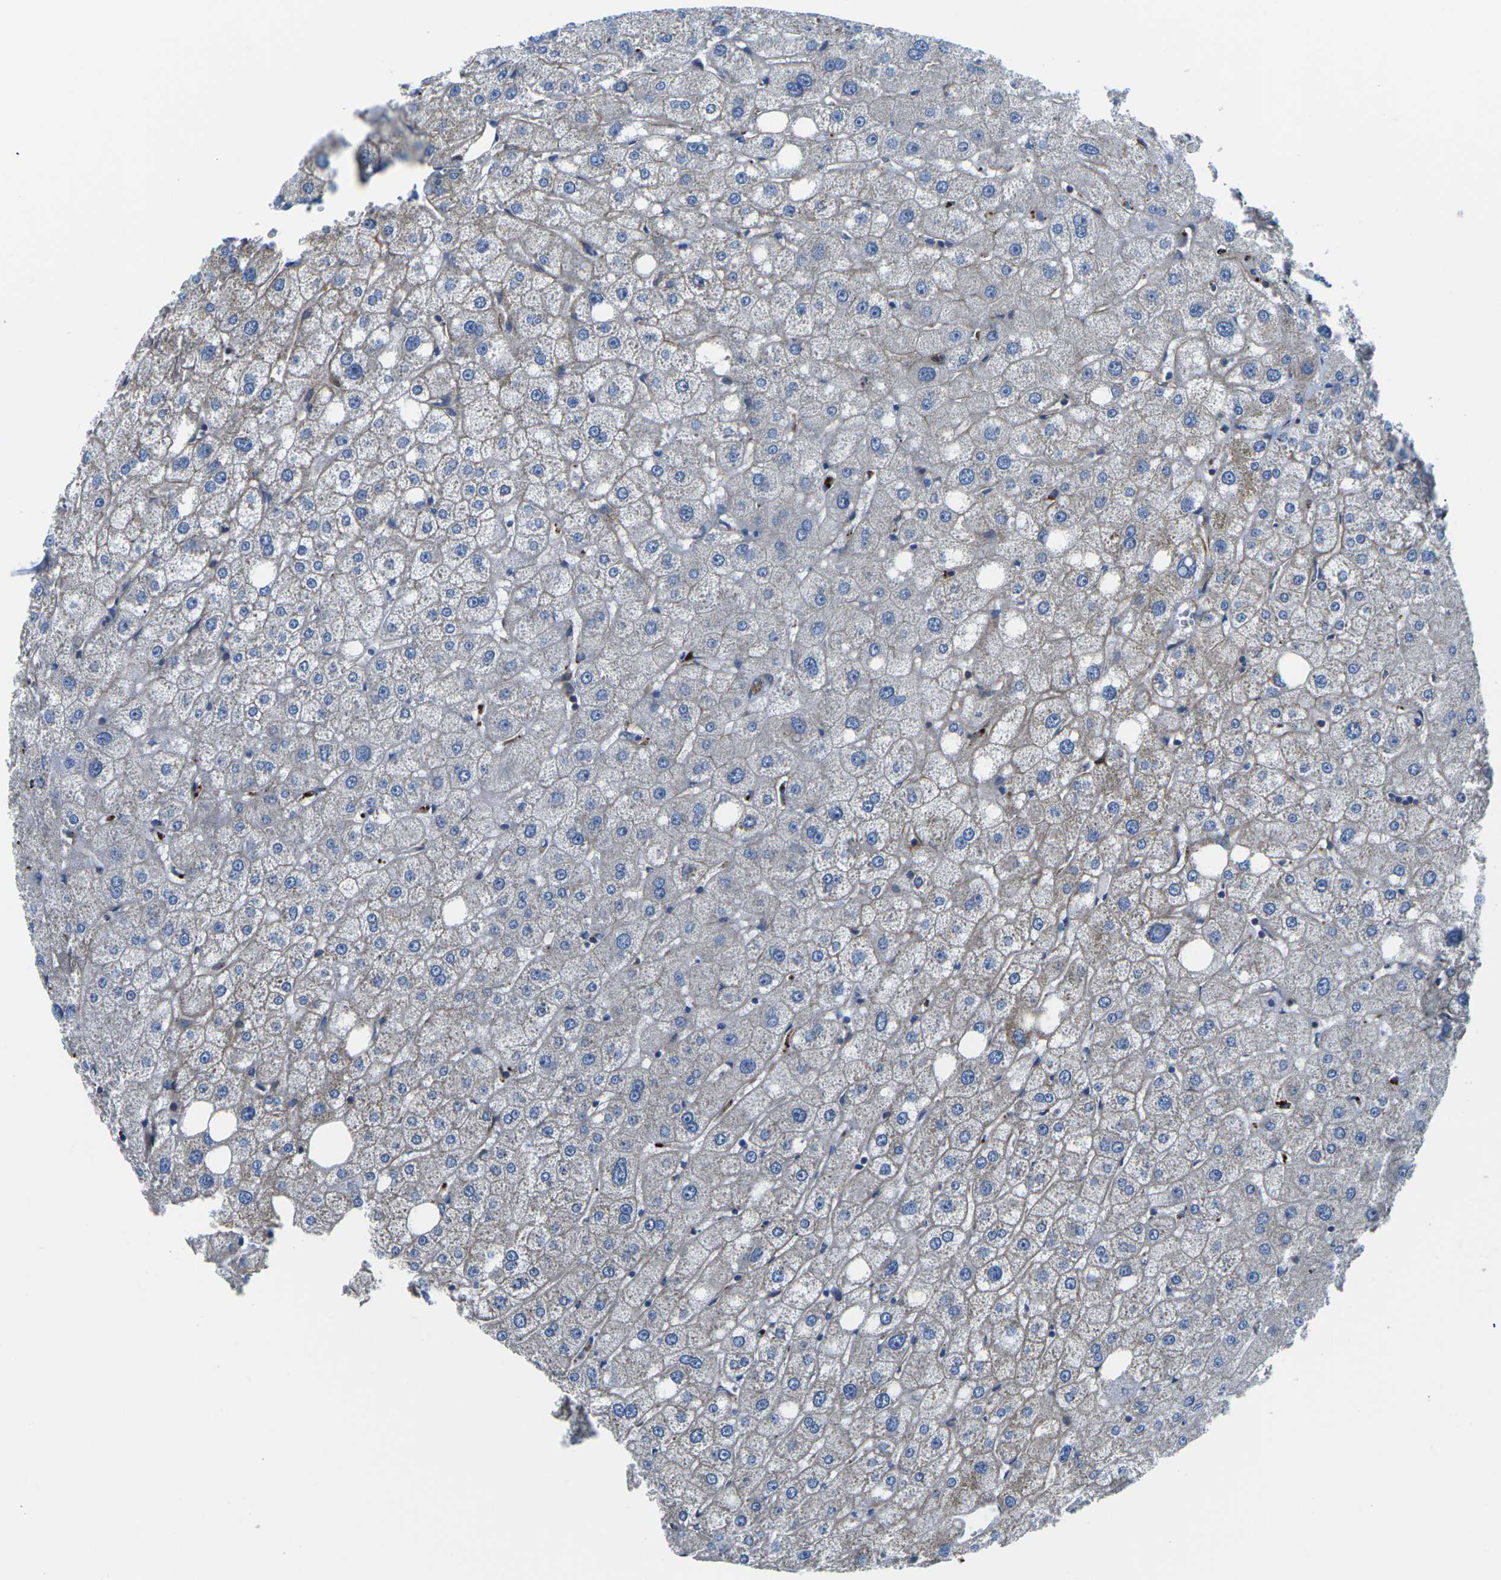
{"staining": {"intensity": "negative", "quantity": "none", "location": "none"}, "tissue": "liver", "cell_type": "Cholangiocytes", "image_type": "normal", "snomed": [{"axis": "morphology", "description": "Normal tissue, NOS"}, {"axis": "topography", "description": "Liver"}], "caption": "Immunohistochemistry of unremarkable liver demonstrates no staining in cholangiocytes.", "gene": "DLG1", "patient": {"sex": "male", "age": 73}}